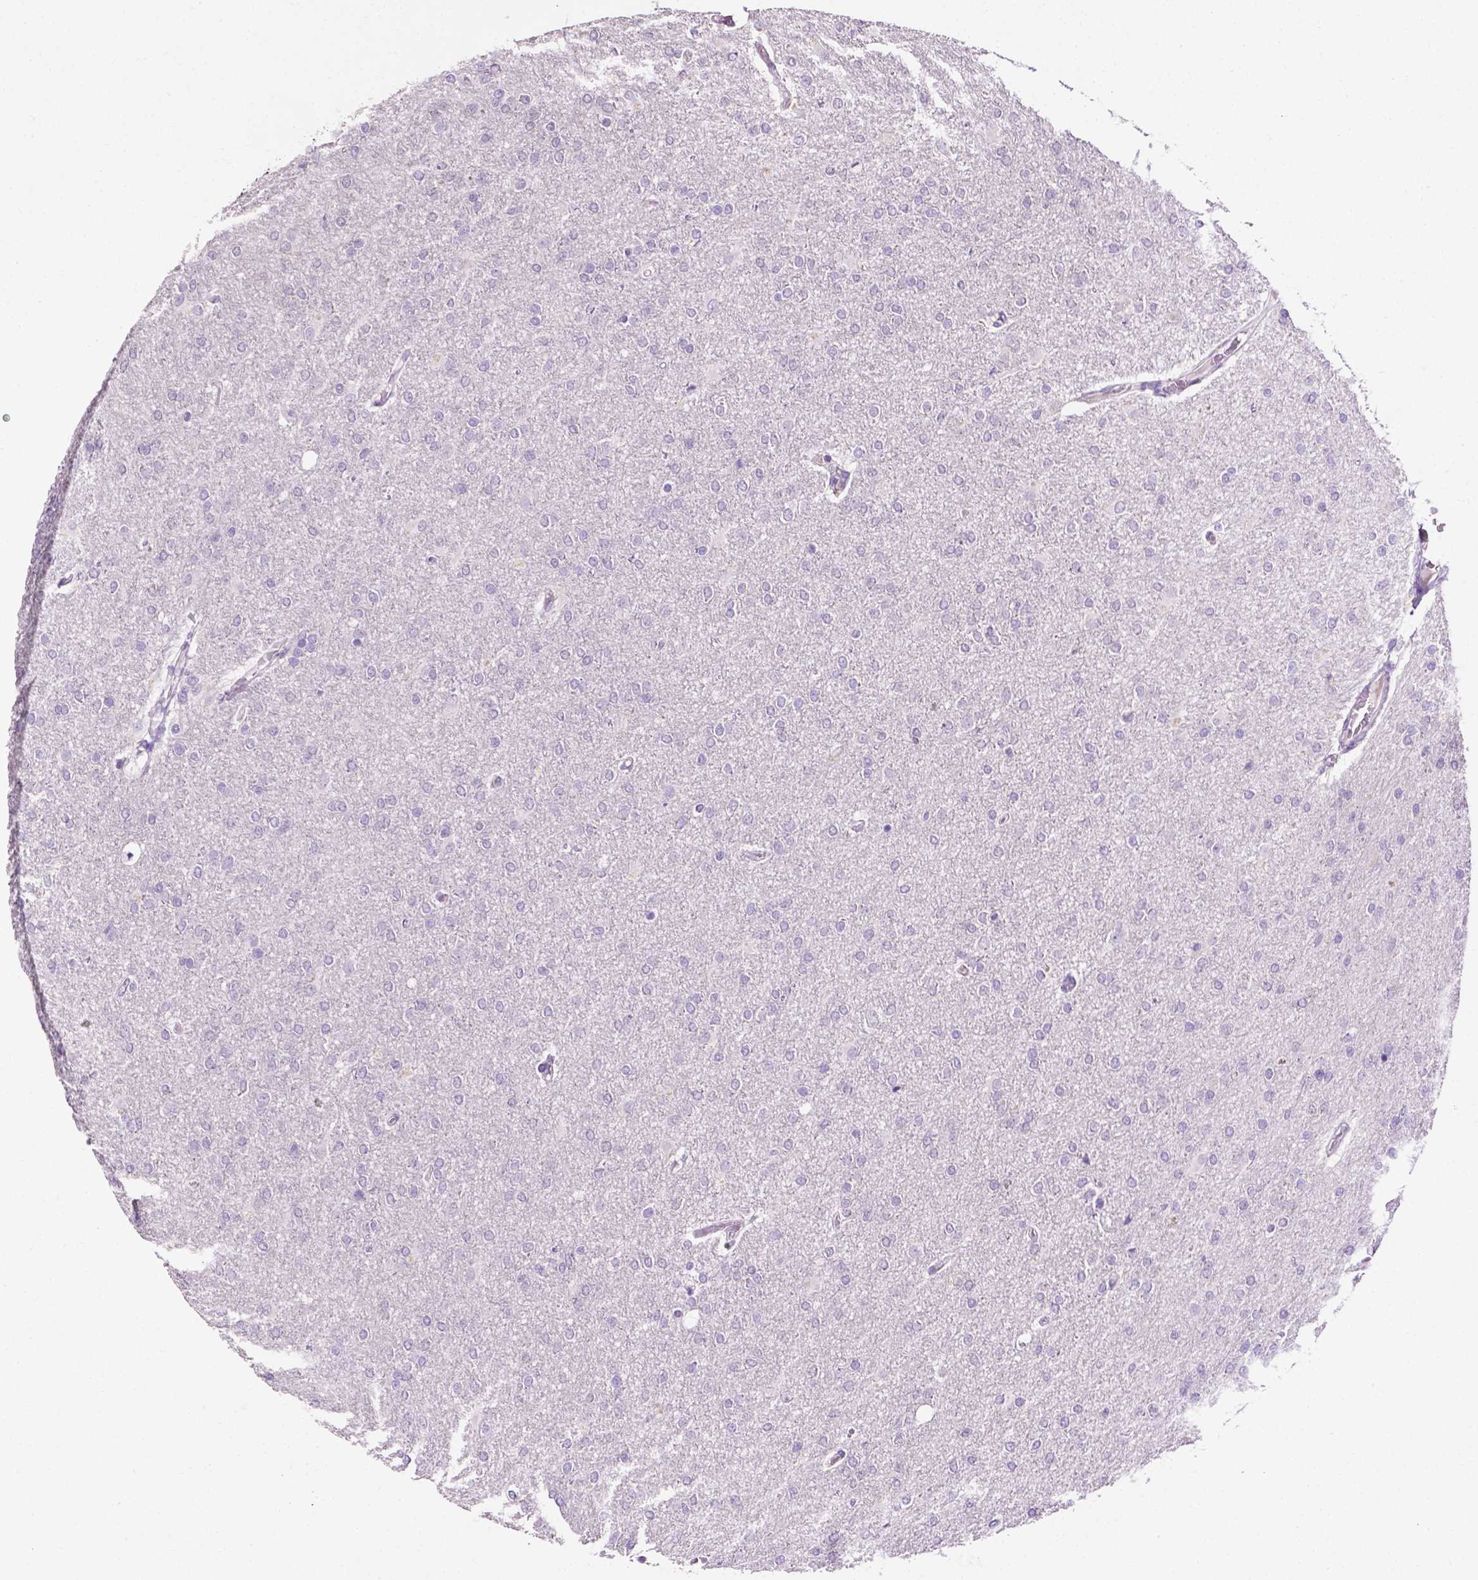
{"staining": {"intensity": "negative", "quantity": "none", "location": "none"}, "tissue": "glioma", "cell_type": "Tumor cells", "image_type": "cancer", "snomed": [{"axis": "morphology", "description": "Glioma, malignant, High grade"}, {"axis": "topography", "description": "Cerebral cortex"}], "caption": "IHC photomicrograph of human malignant glioma (high-grade) stained for a protein (brown), which shows no expression in tumor cells. The staining is performed using DAB (3,3'-diaminobenzidine) brown chromogen with nuclei counter-stained in using hematoxylin.", "gene": "TACSTD2", "patient": {"sex": "male", "age": 70}}